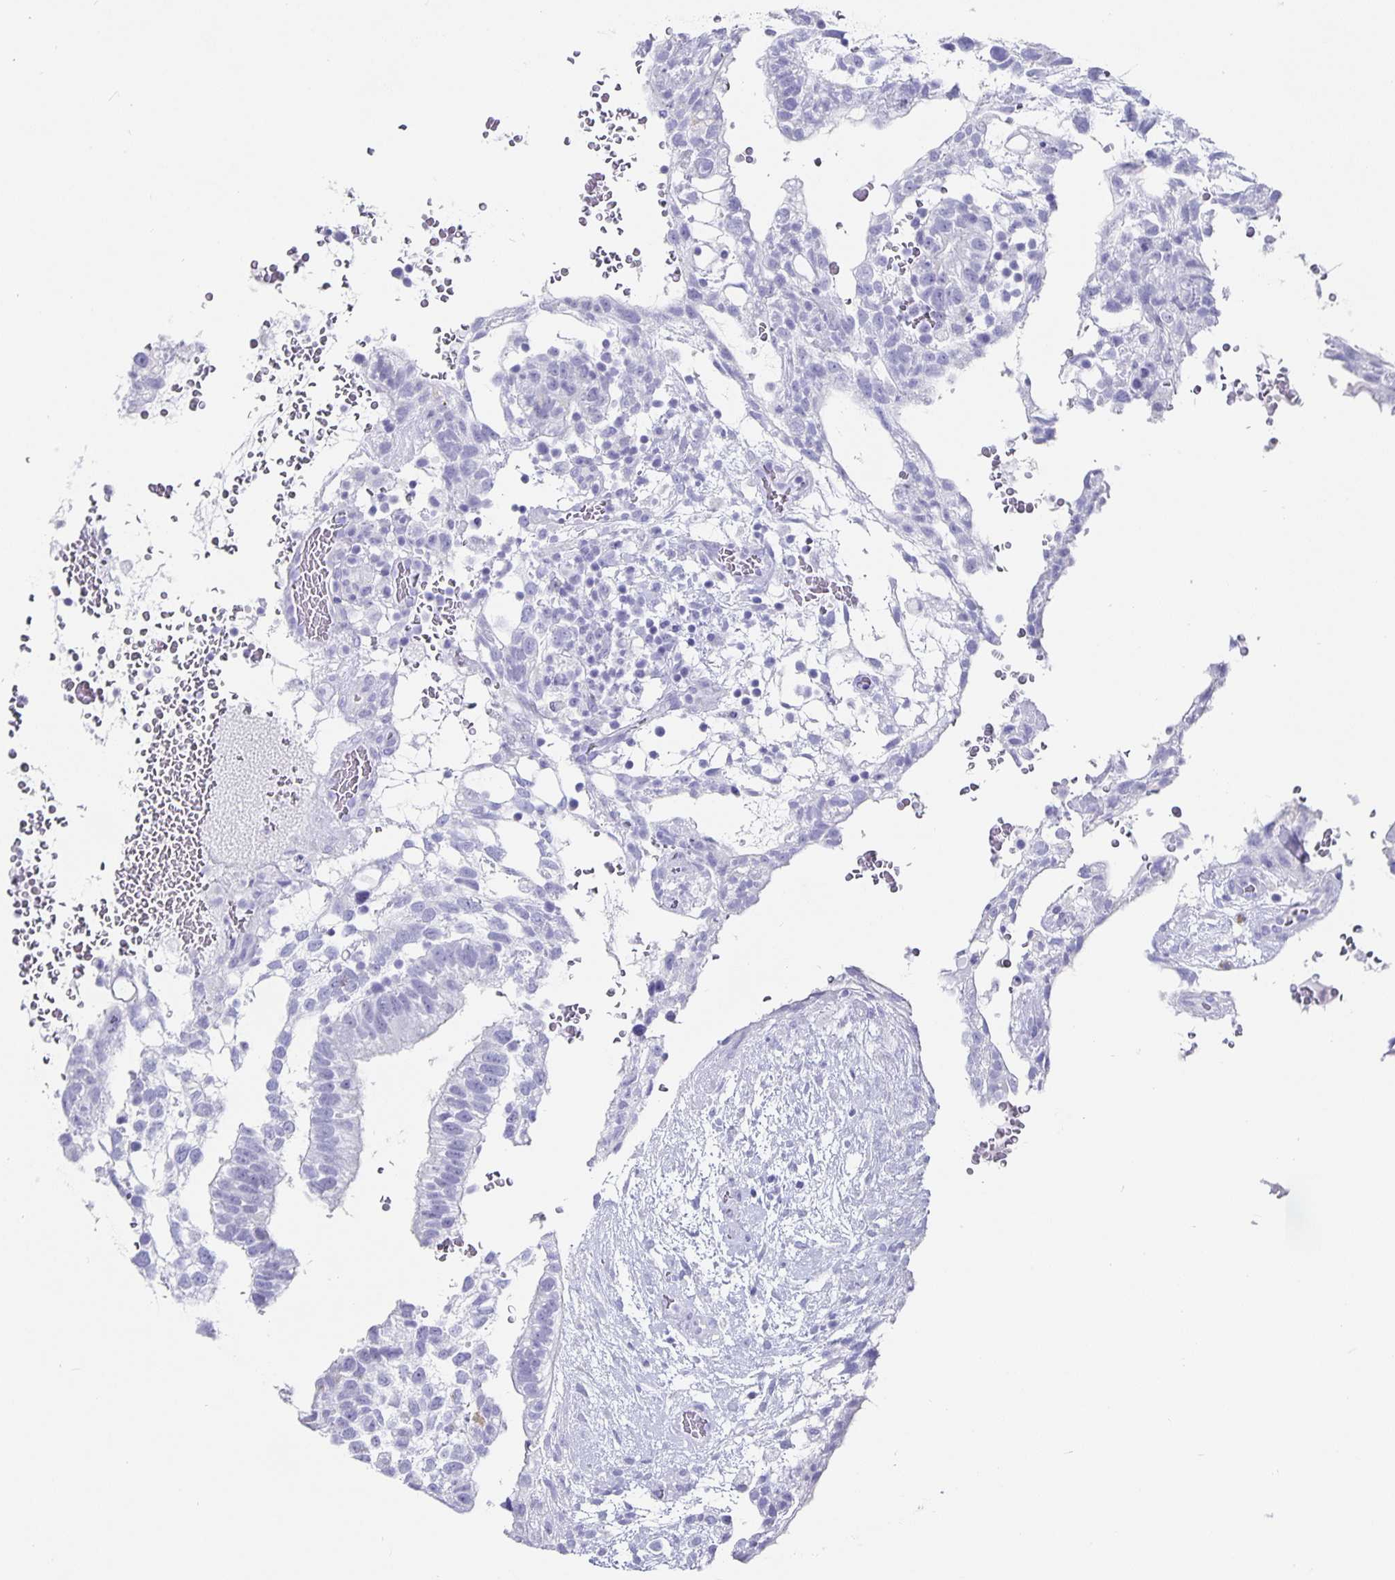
{"staining": {"intensity": "negative", "quantity": "none", "location": "none"}, "tissue": "testis cancer", "cell_type": "Tumor cells", "image_type": "cancer", "snomed": [{"axis": "morphology", "description": "Carcinoma, Embryonal, NOS"}, {"axis": "topography", "description": "Testis"}], "caption": "Testis embryonal carcinoma stained for a protein using immunohistochemistry exhibits no positivity tumor cells.", "gene": "CHGA", "patient": {"sex": "male", "age": 32}}